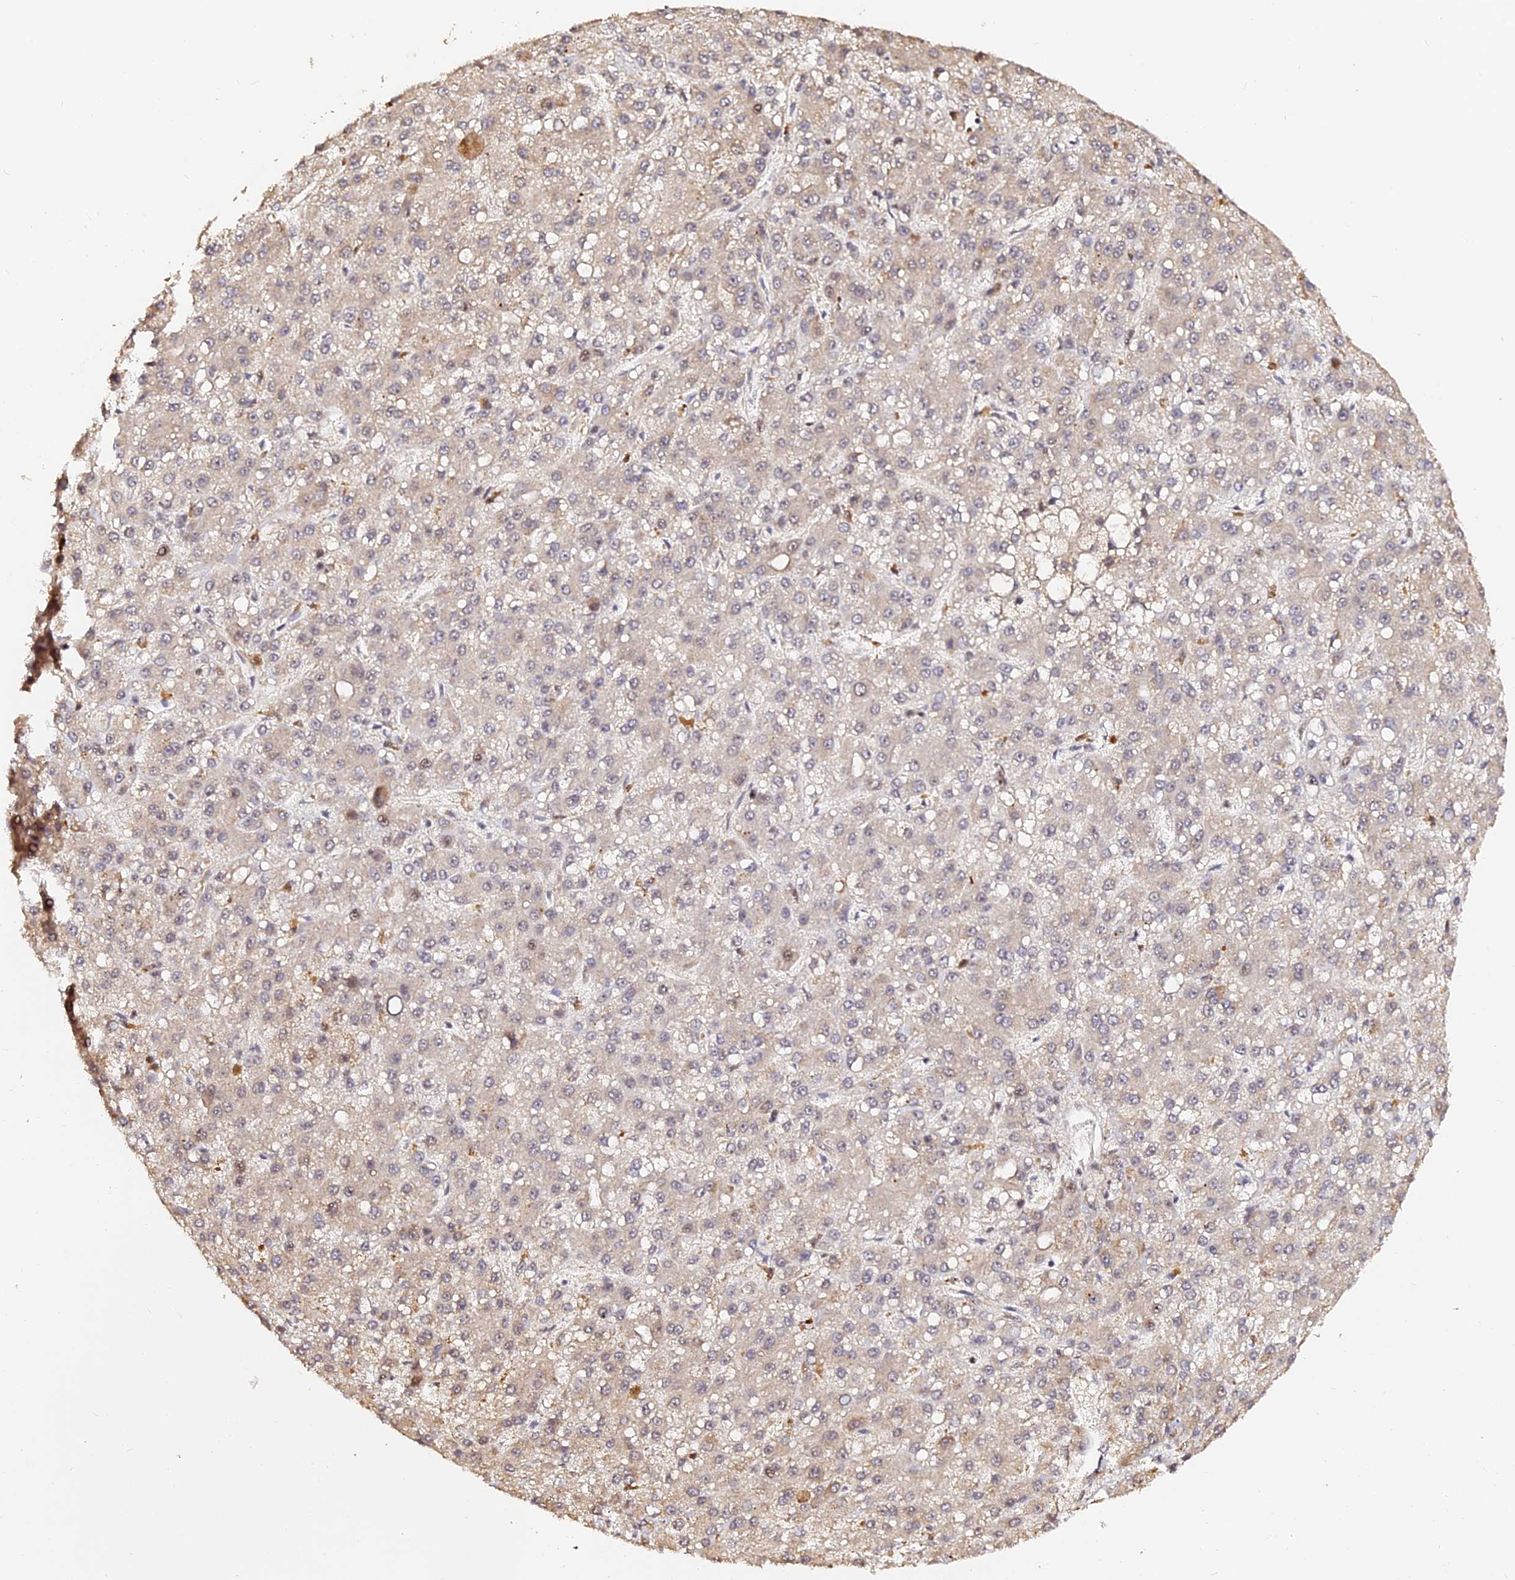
{"staining": {"intensity": "weak", "quantity": "<25%", "location": "cytoplasmic/membranous"}, "tissue": "liver cancer", "cell_type": "Tumor cells", "image_type": "cancer", "snomed": [{"axis": "morphology", "description": "Carcinoma, Hepatocellular, NOS"}, {"axis": "topography", "description": "Liver"}], "caption": "This is an IHC micrograph of liver cancer. There is no positivity in tumor cells.", "gene": "MCRS1", "patient": {"sex": "male", "age": 67}}